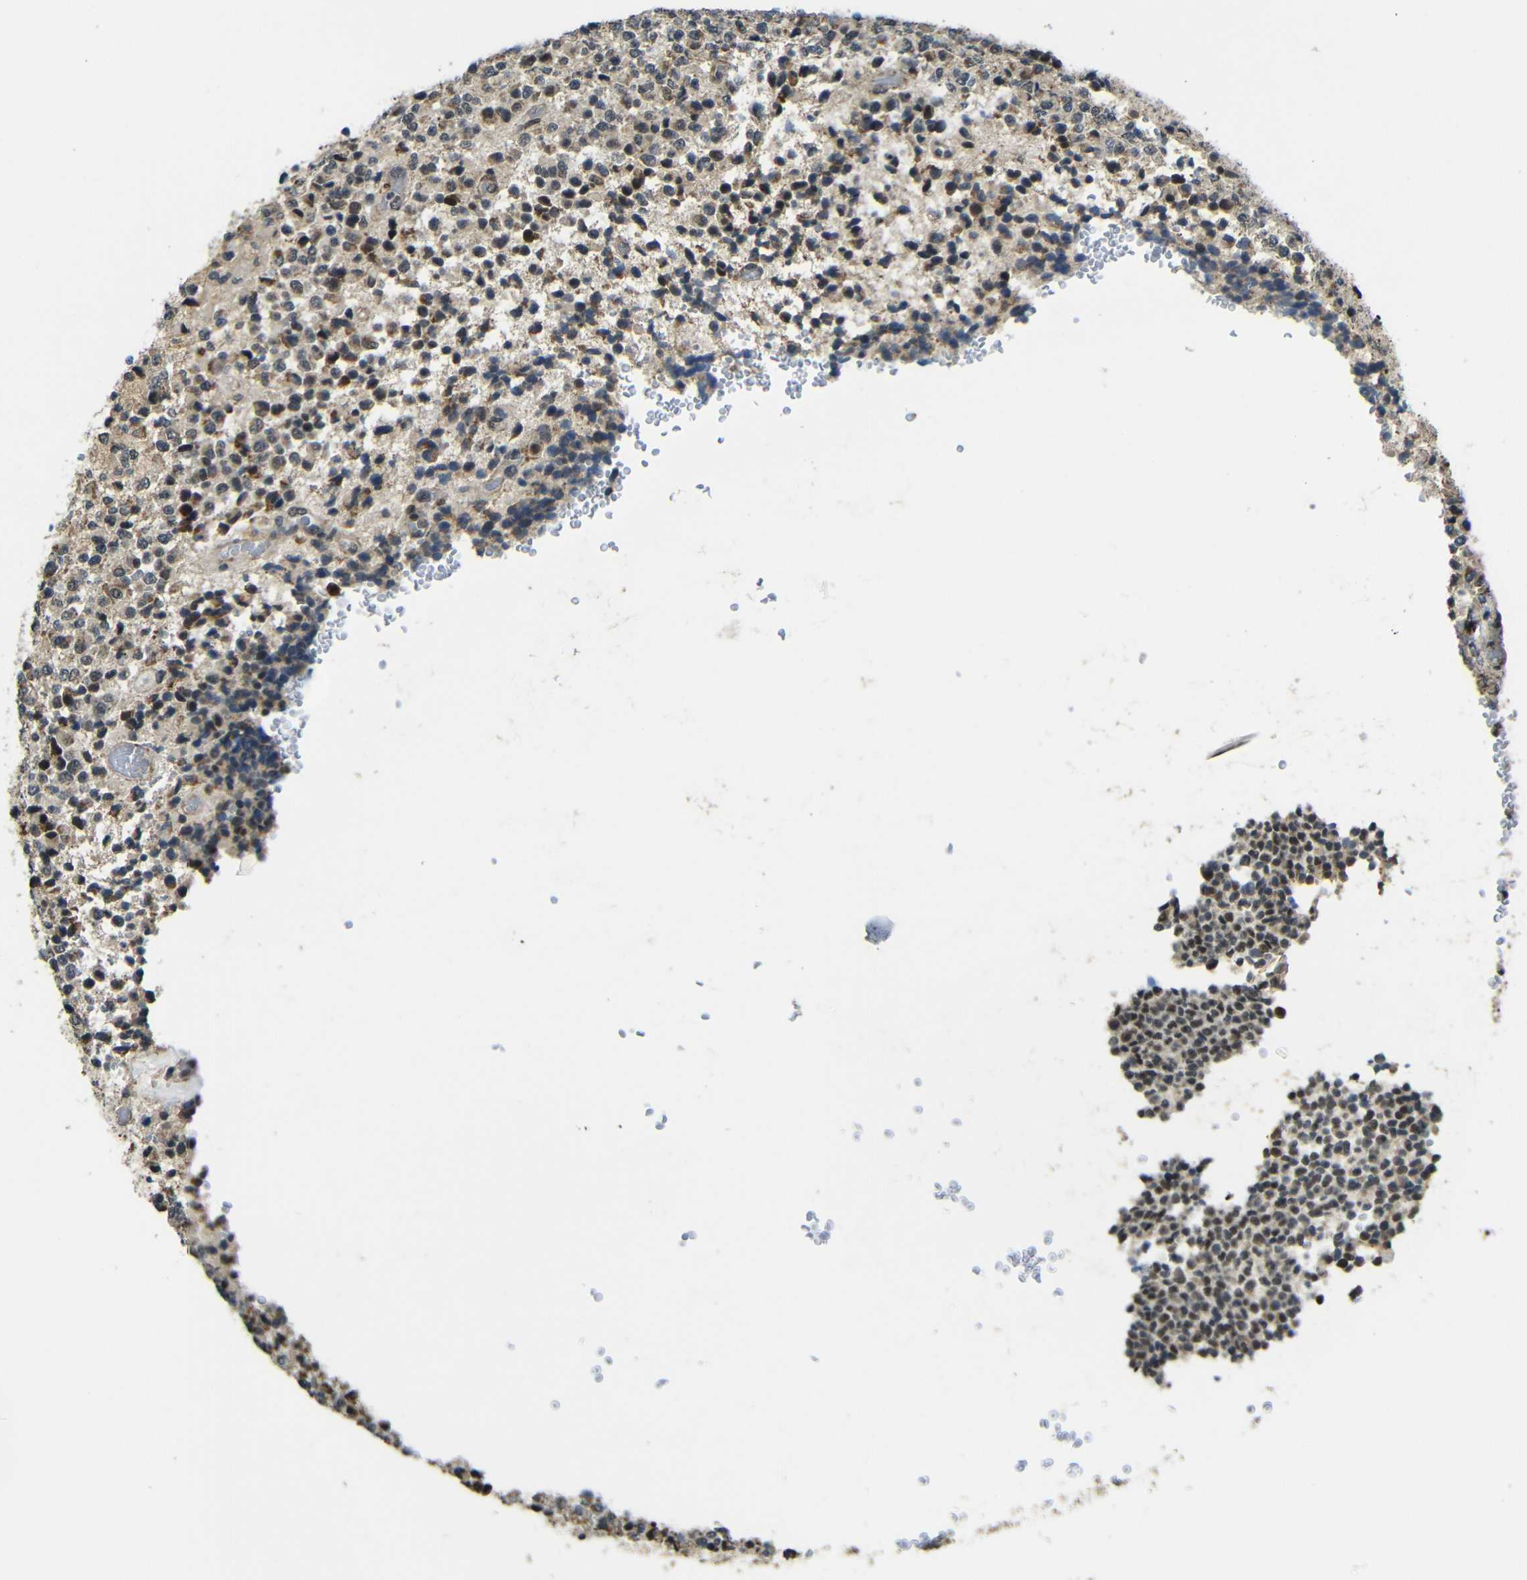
{"staining": {"intensity": "moderate", "quantity": "25%-75%", "location": "cytoplasmic/membranous"}, "tissue": "glioma", "cell_type": "Tumor cells", "image_type": "cancer", "snomed": [{"axis": "morphology", "description": "Glioma, malignant, High grade"}, {"axis": "topography", "description": "pancreas cauda"}], "caption": "Moderate cytoplasmic/membranous protein positivity is seen in approximately 25%-75% of tumor cells in glioma.", "gene": "FAM172A", "patient": {"sex": "male", "age": 60}}